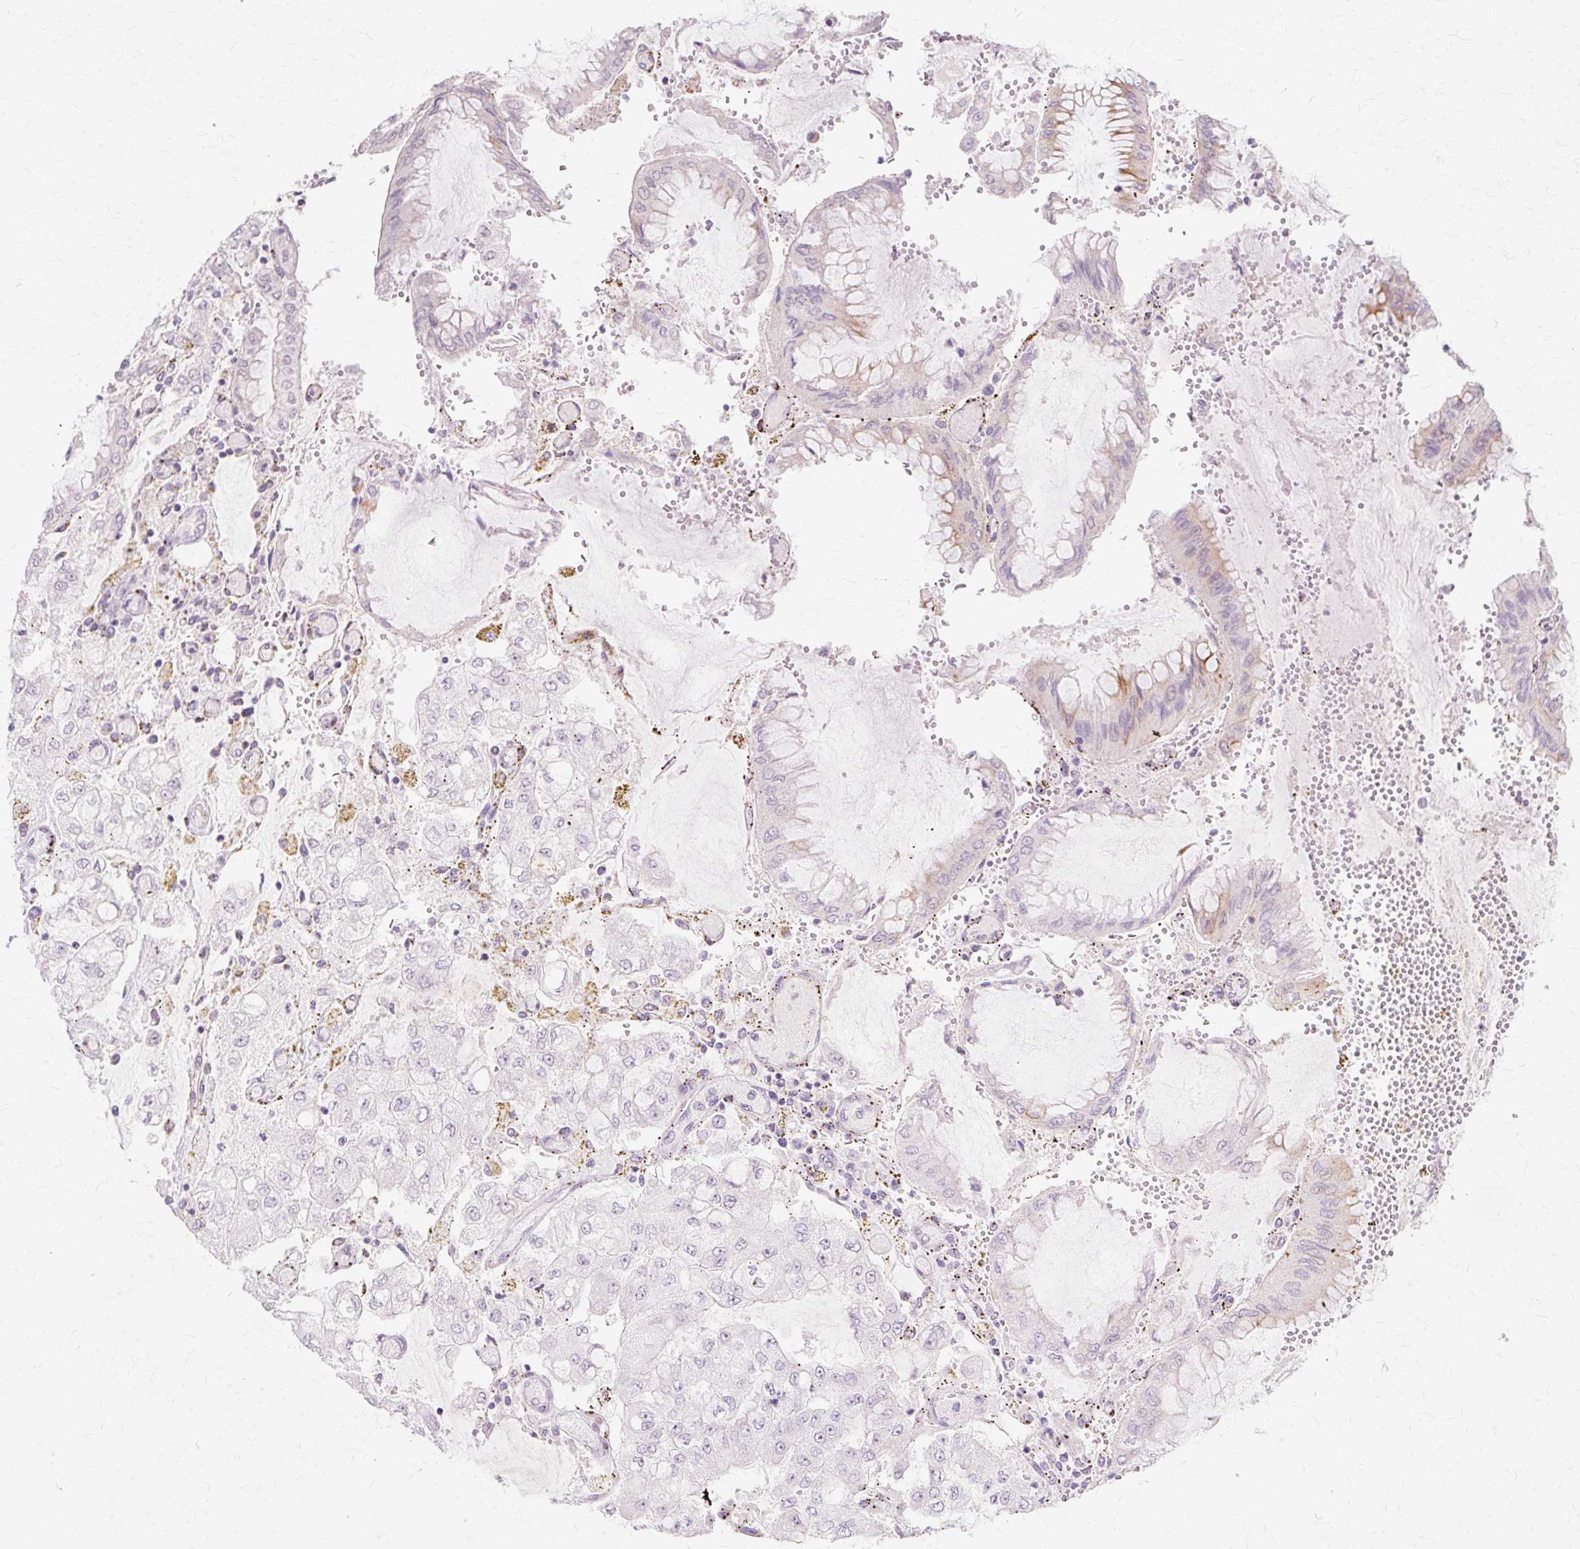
{"staining": {"intensity": "moderate", "quantity": "<25%", "location": "cytoplasmic/membranous"}, "tissue": "stomach cancer", "cell_type": "Tumor cells", "image_type": "cancer", "snomed": [{"axis": "morphology", "description": "Adenocarcinoma, NOS"}, {"axis": "topography", "description": "Stomach"}], "caption": "This micrograph reveals stomach cancer (adenocarcinoma) stained with immunohistochemistry to label a protein in brown. The cytoplasmic/membranous of tumor cells show moderate positivity for the protein. Nuclei are counter-stained blue.", "gene": "IRX2", "patient": {"sex": "male", "age": 76}}